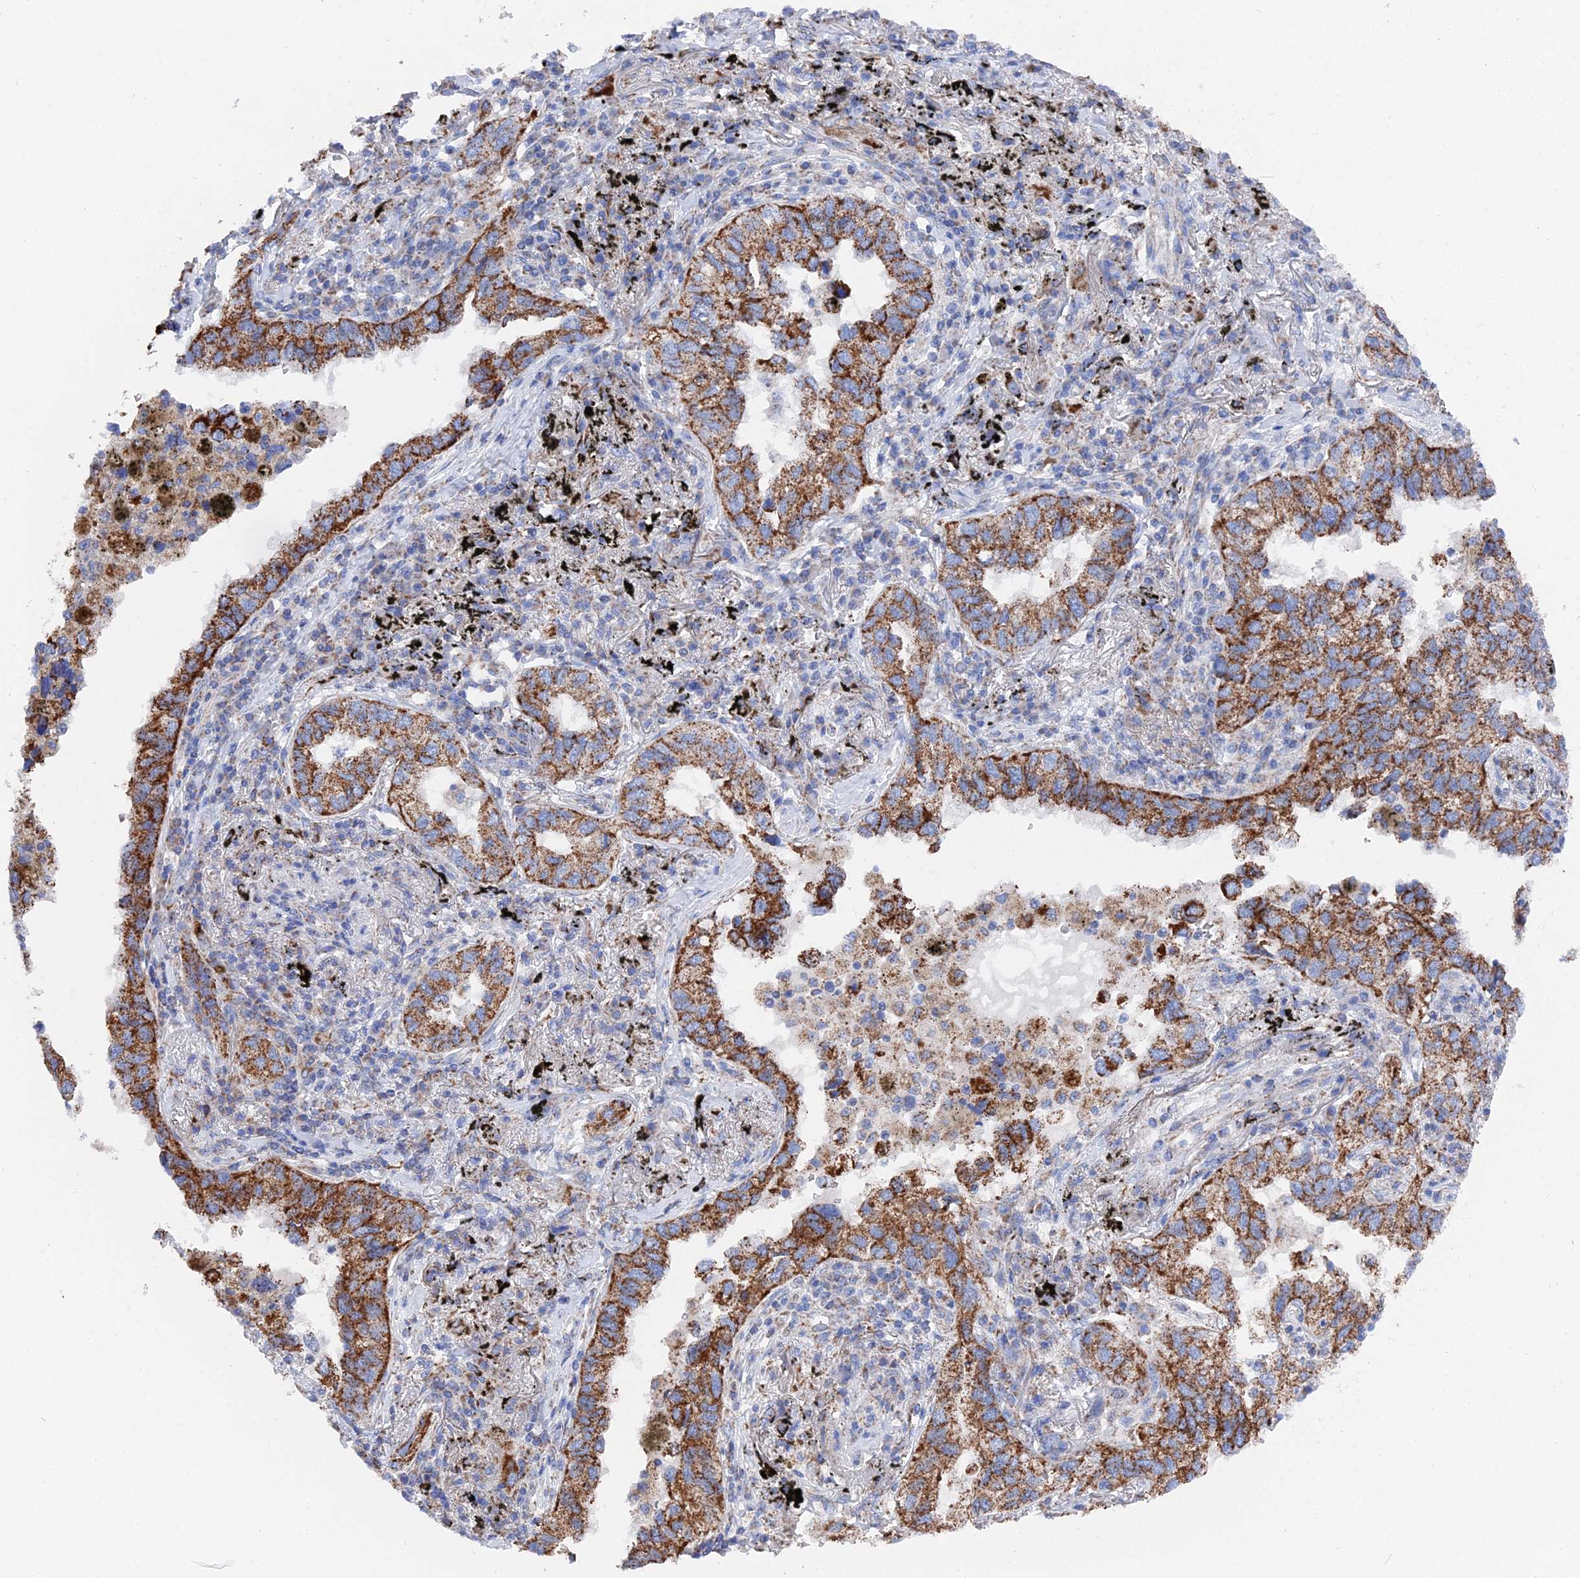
{"staining": {"intensity": "strong", "quantity": ">75%", "location": "cytoplasmic/membranous"}, "tissue": "lung cancer", "cell_type": "Tumor cells", "image_type": "cancer", "snomed": [{"axis": "morphology", "description": "Adenocarcinoma, NOS"}, {"axis": "topography", "description": "Lung"}], "caption": "A high amount of strong cytoplasmic/membranous positivity is appreciated in about >75% of tumor cells in lung cancer tissue.", "gene": "IFT80", "patient": {"sex": "male", "age": 65}}